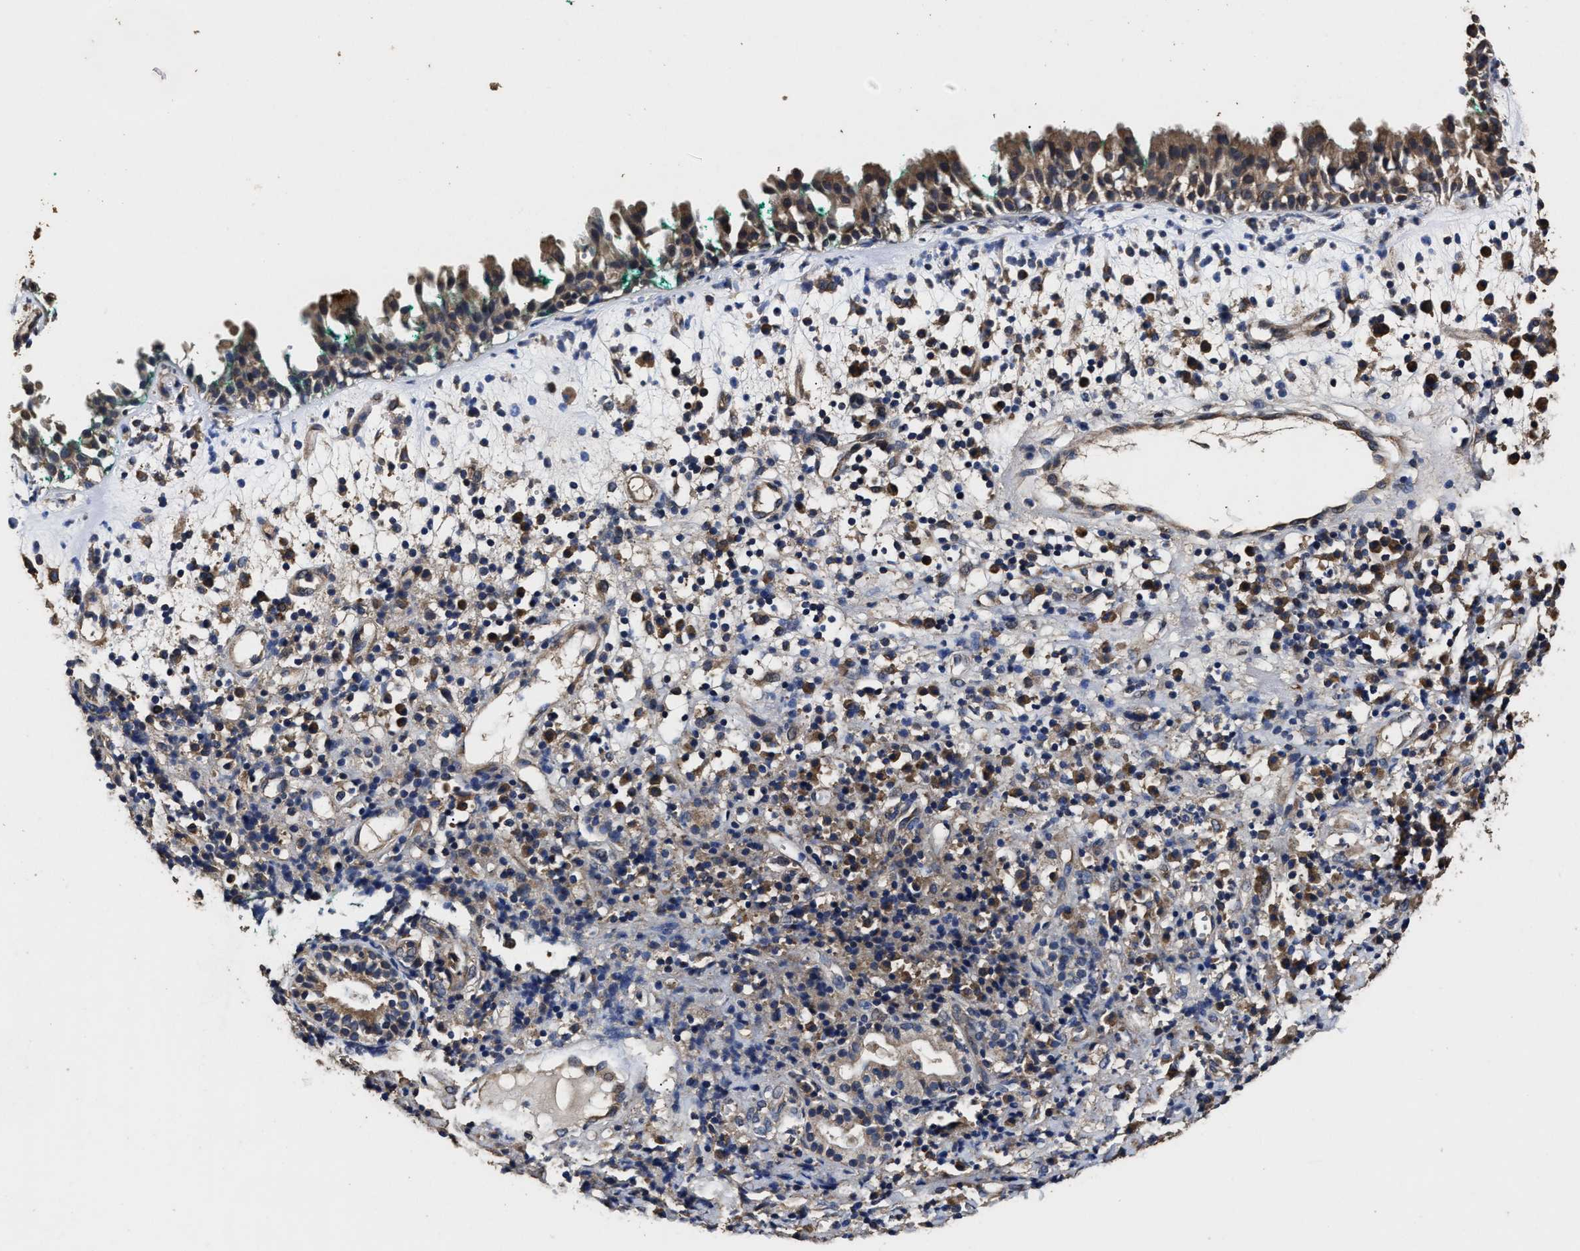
{"staining": {"intensity": "moderate", "quantity": ">75%", "location": "cytoplasmic/membranous"}, "tissue": "nasopharynx", "cell_type": "Respiratory epithelial cells", "image_type": "normal", "snomed": [{"axis": "morphology", "description": "Normal tissue, NOS"}, {"axis": "morphology", "description": "Basal cell carcinoma"}, {"axis": "topography", "description": "Cartilage tissue"}, {"axis": "topography", "description": "Nasopharynx"}, {"axis": "topography", "description": "Oral tissue"}], "caption": "A brown stain labels moderate cytoplasmic/membranous staining of a protein in respiratory epithelial cells of benign nasopharynx. The protein is shown in brown color, while the nuclei are stained blue.", "gene": "PPM1K", "patient": {"sex": "female", "age": 77}}